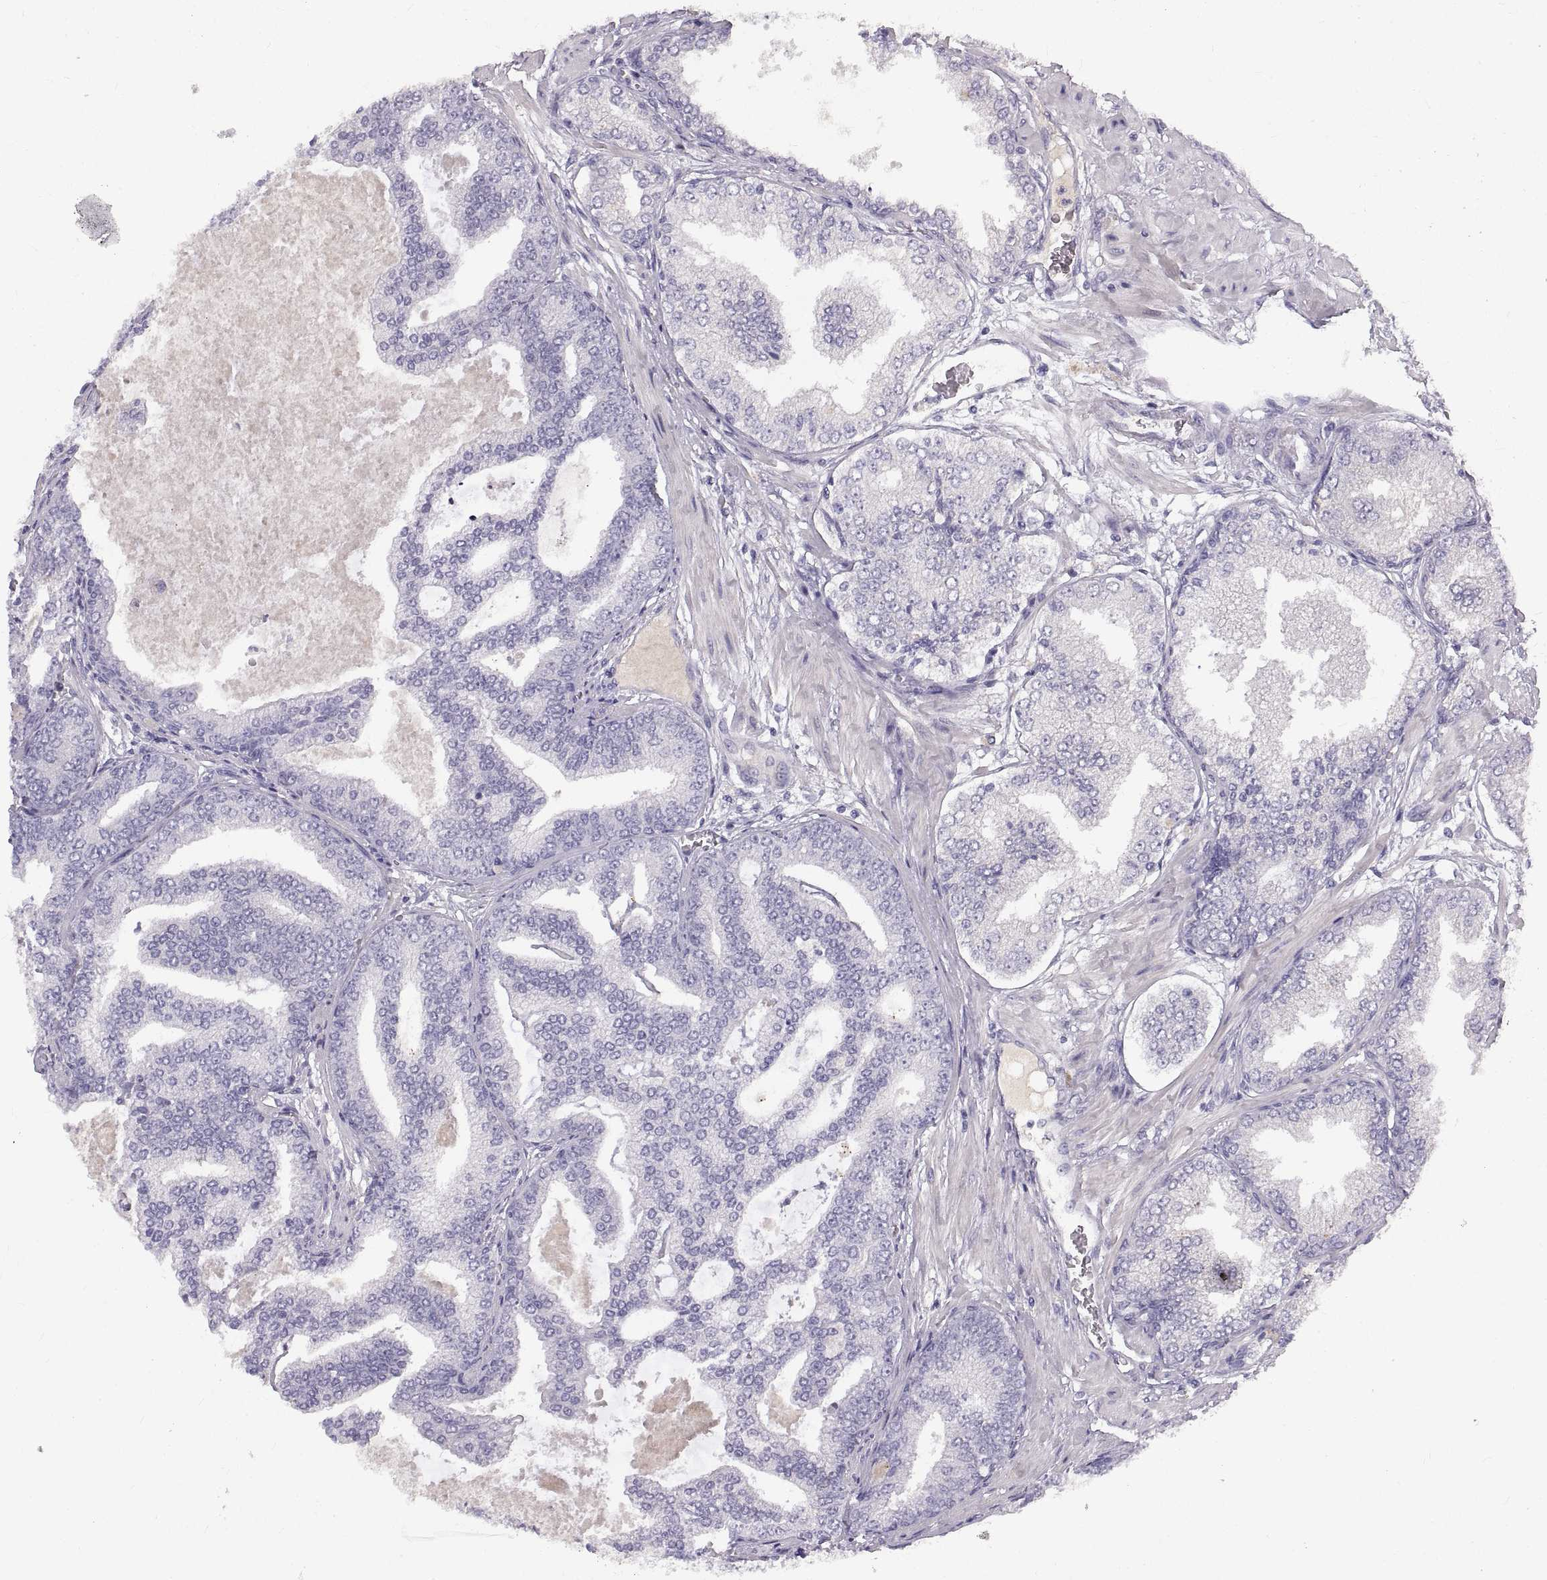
{"staining": {"intensity": "negative", "quantity": "none", "location": "none"}, "tissue": "prostate cancer", "cell_type": "Tumor cells", "image_type": "cancer", "snomed": [{"axis": "morphology", "description": "Adenocarcinoma, NOS"}, {"axis": "topography", "description": "Prostate"}], "caption": "A micrograph of prostate cancer stained for a protein exhibits no brown staining in tumor cells.", "gene": "ADAM32", "patient": {"sex": "male", "age": 64}}